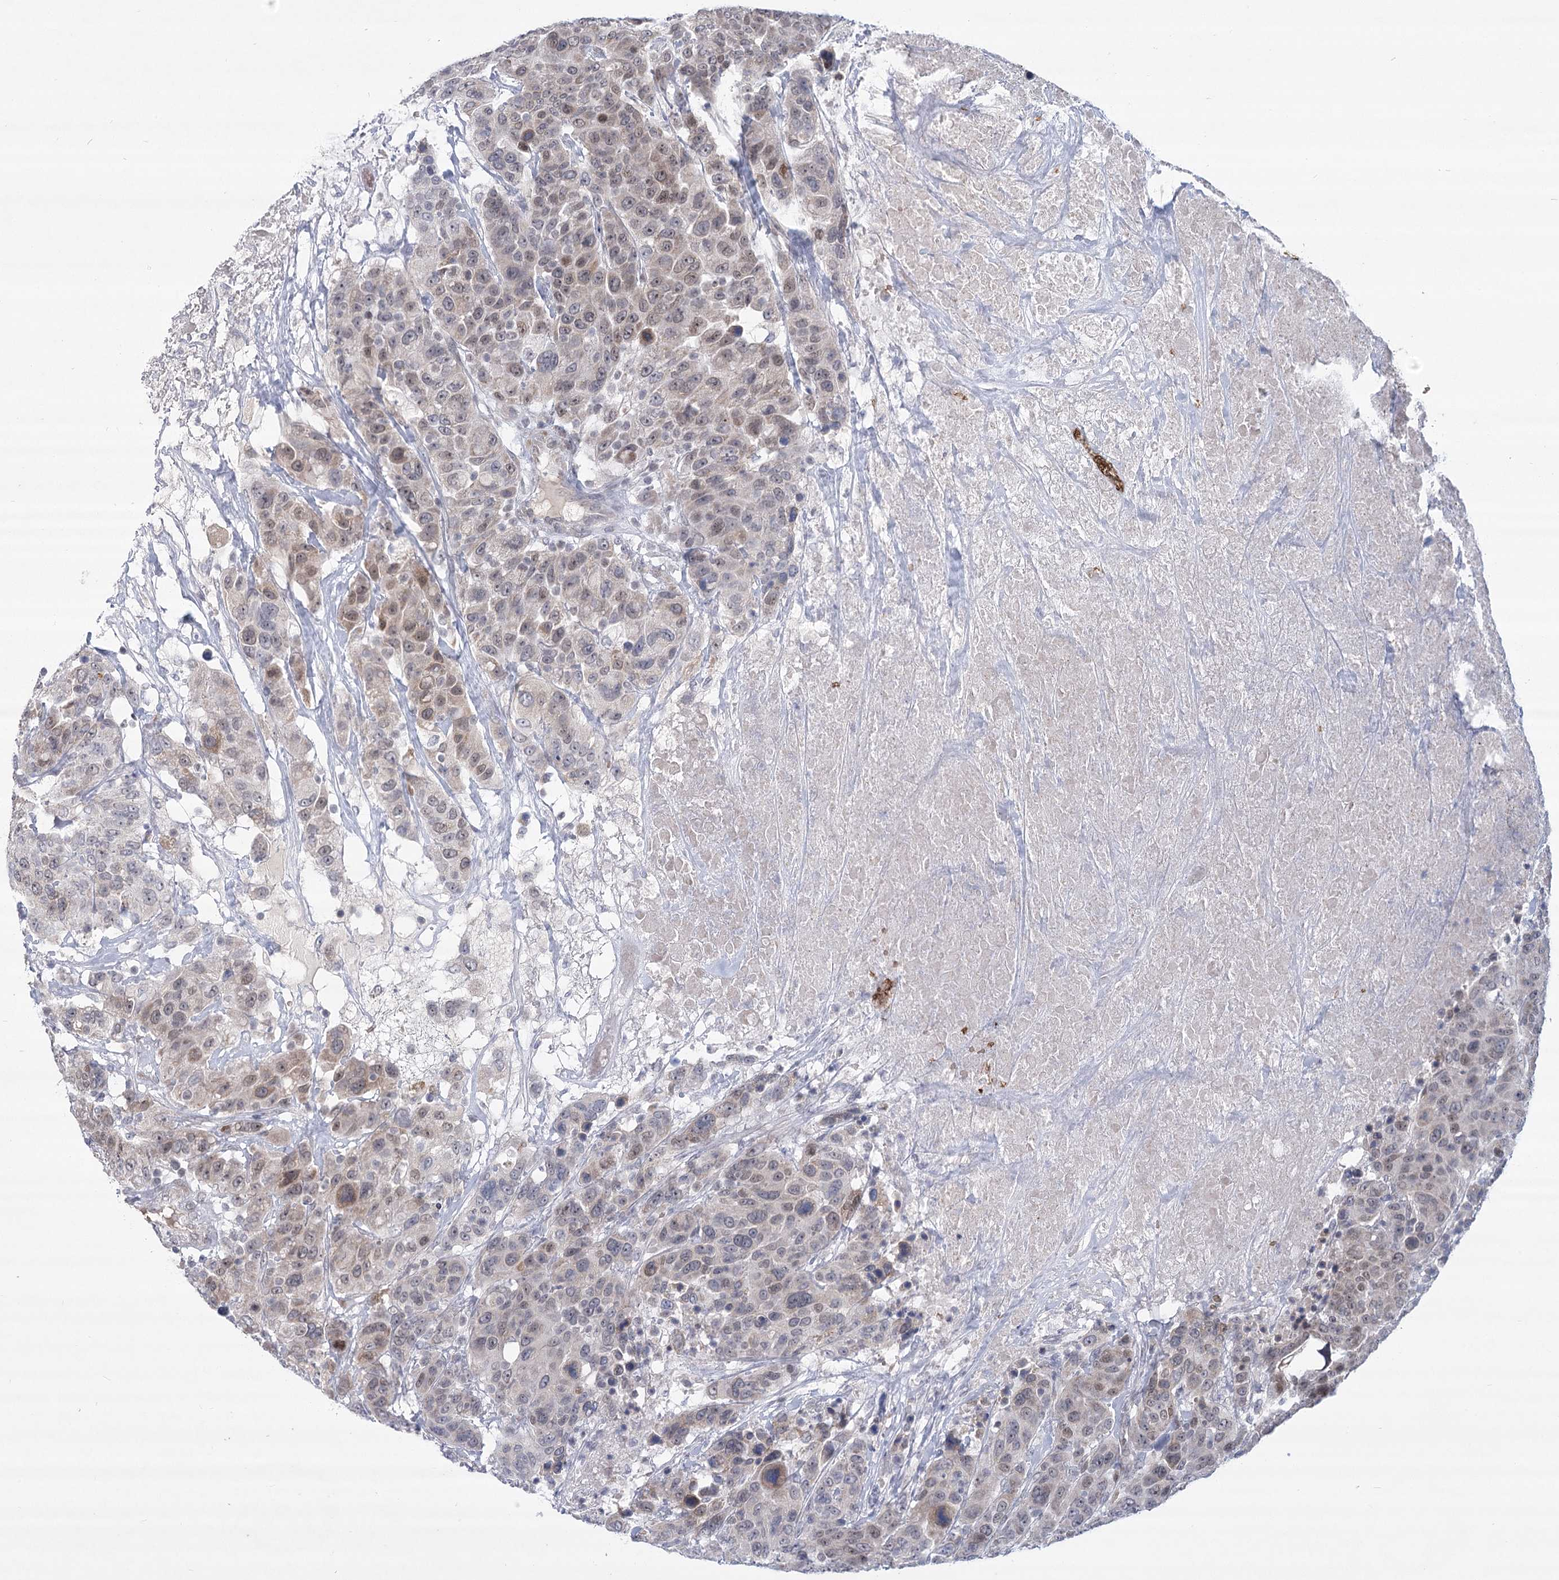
{"staining": {"intensity": "weak", "quantity": "25%-75%", "location": "cytoplasmic/membranous,nuclear"}, "tissue": "breast cancer", "cell_type": "Tumor cells", "image_type": "cancer", "snomed": [{"axis": "morphology", "description": "Duct carcinoma"}, {"axis": "topography", "description": "Breast"}], "caption": "Immunohistochemistry (IHC) micrograph of breast cancer (infiltrating ductal carcinoma) stained for a protein (brown), which reveals low levels of weak cytoplasmic/membranous and nuclear expression in about 25%-75% of tumor cells.", "gene": "NSMCE4A", "patient": {"sex": "female", "age": 37}}